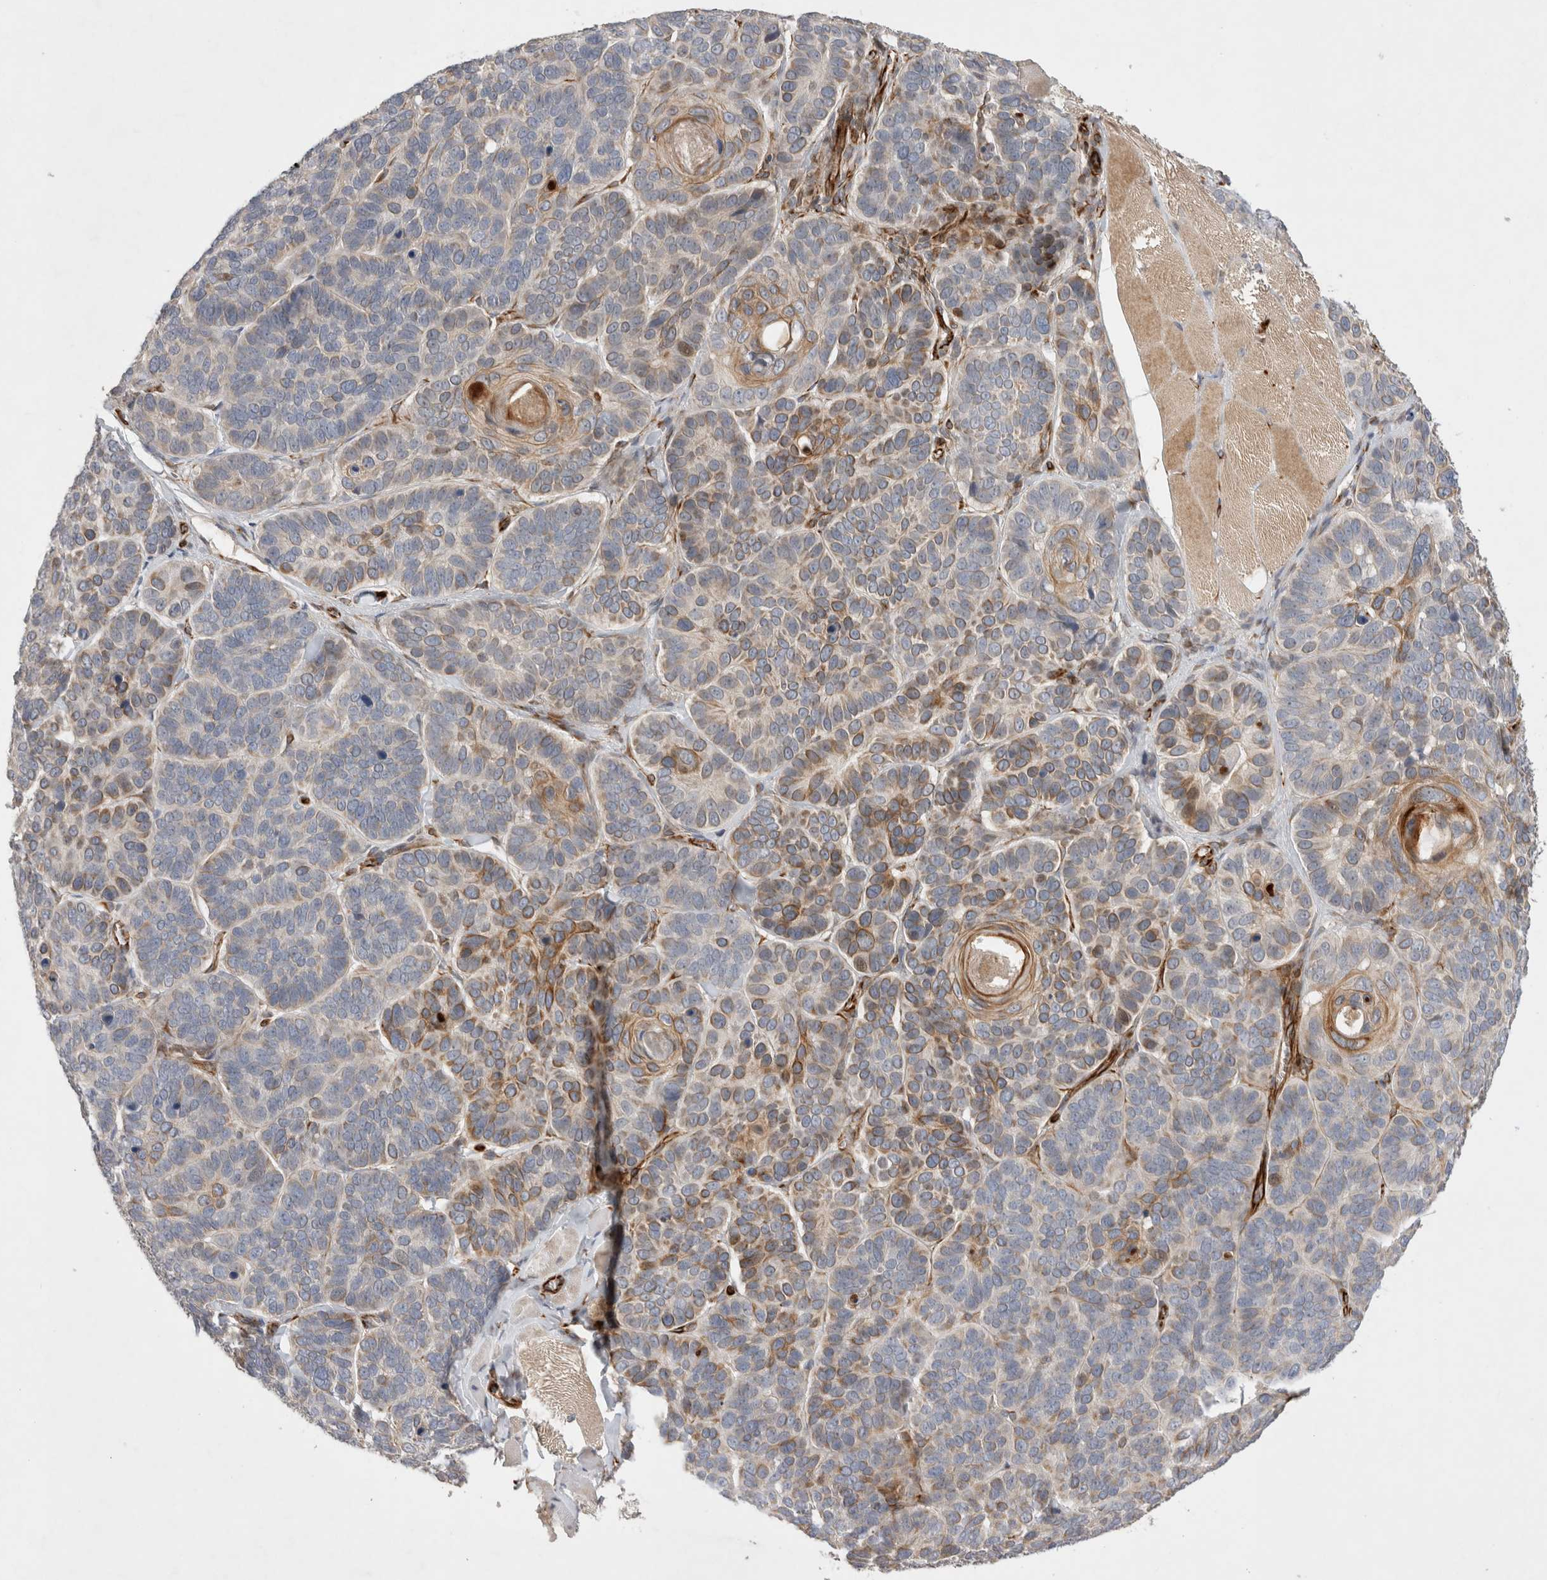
{"staining": {"intensity": "moderate", "quantity": "<25%", "location": "cytoplasmic/membranous"}, "tissue": "skin cancer", "cell_type": "Tumor cells", "image_type": "cancer", "snomed": [{"axis": "morphology", "description": "Basal cell carcinoma"}, {"axis": "topography", "description": "Skin"}], "caption": "The immunohistochemical stain highlights moderate cytoplasmic/membranous staining in tumor cells of skin cancer (basal cell carcinoma) tissue. (Brightfield microscopy of DAB IHC at high magnification).", "gene": "NMU", "patient": {"sex": "male", "age": 62}}